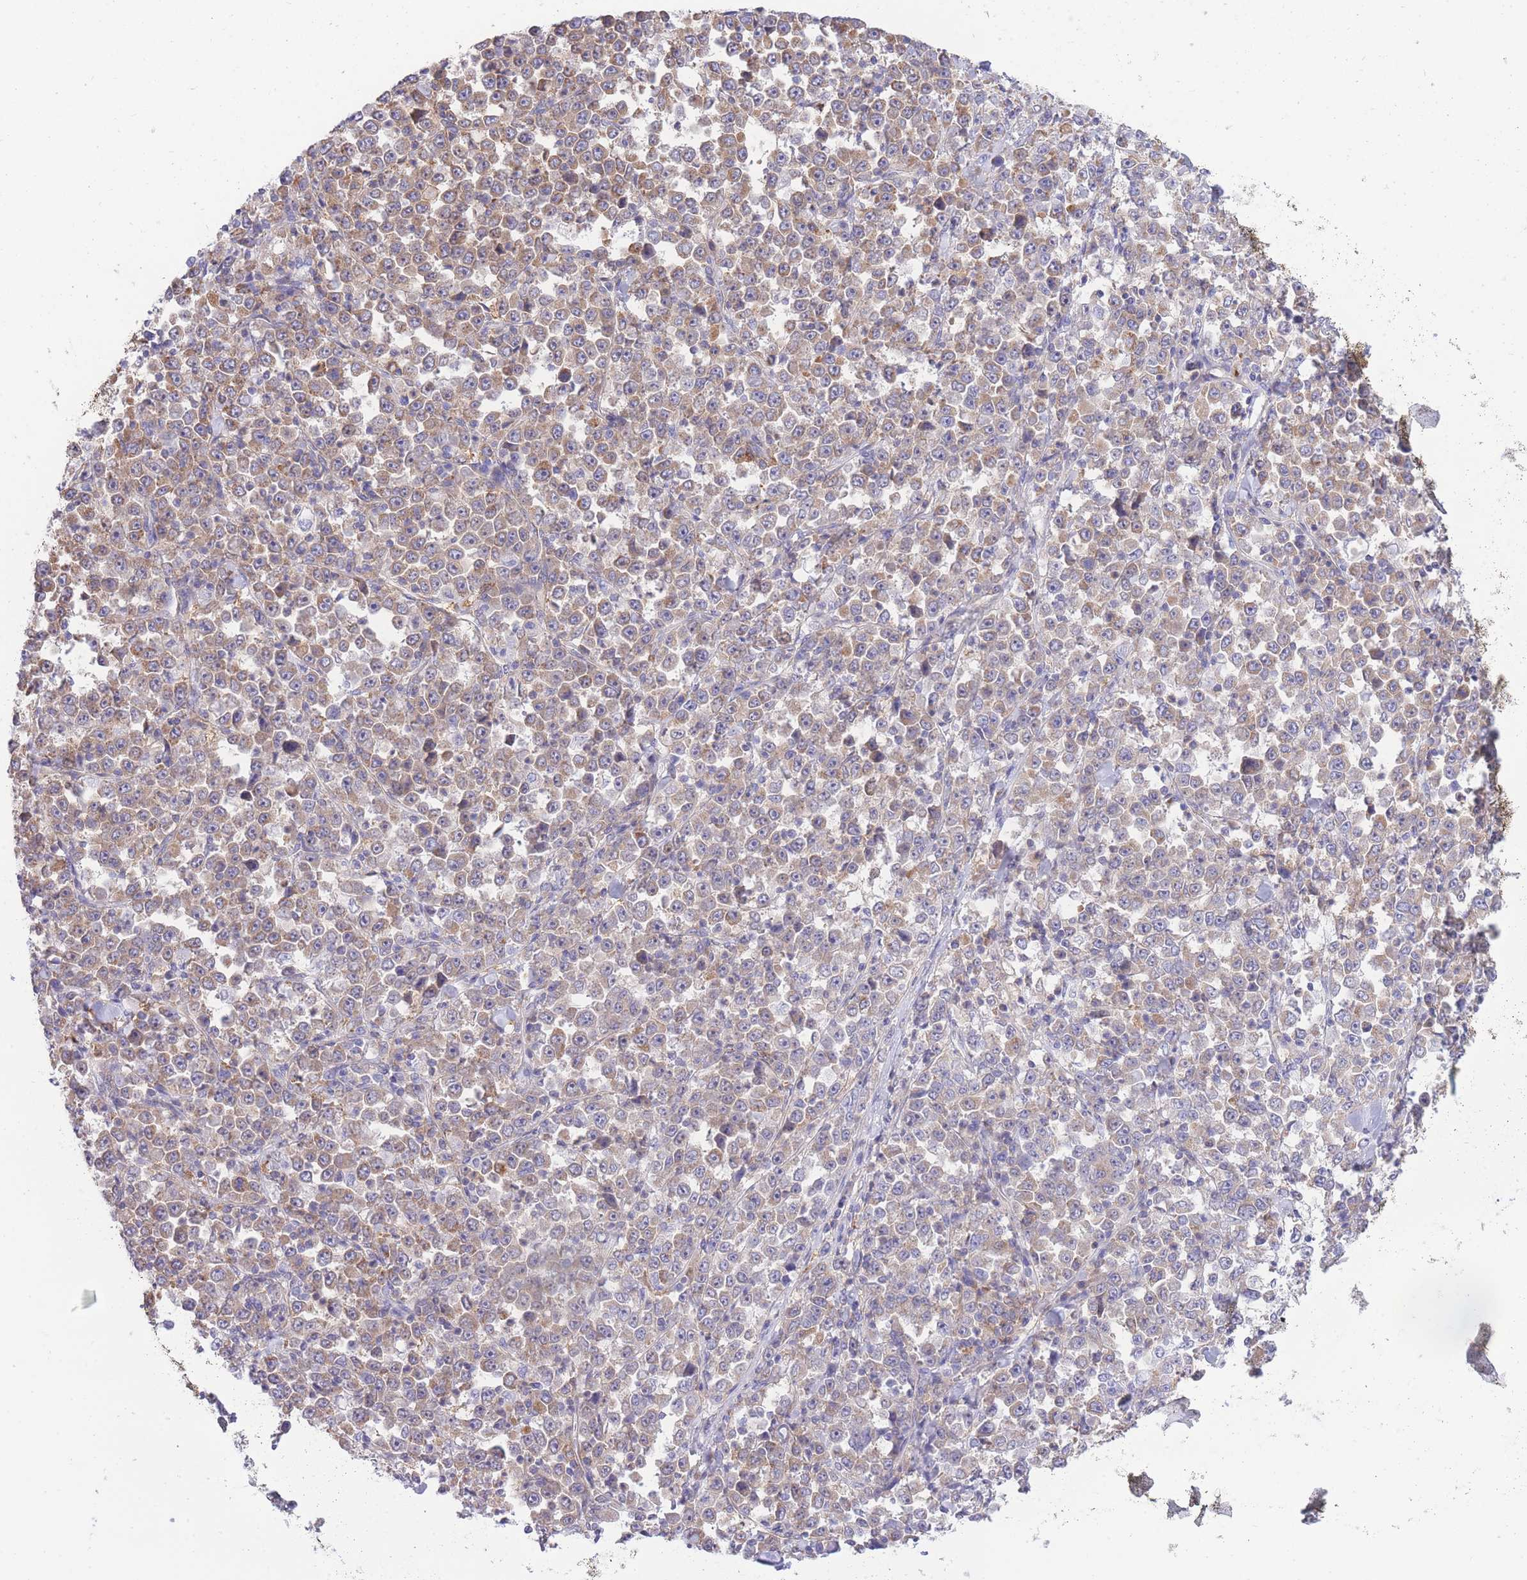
{"staining": {"intensity": "weak", "quantity": ">75%", "location": "cytoplasmic/membranous"}, "tissue": "stomach cancer", "cell_type": "Tumor cells", "image_type": "cancer", "snomed": [{"axis": "morphology", "description": "Normal tissue, NOS"}, {"axis": "morphology", "description": "Adenocarcinoma, NOS"}, {"axis": "topography", "description": "Stomach, upper"}, {"axis": "topography", "description": "Stomach"}], "caption": "This photomicrograph shows IHC staining of stomach cancer (adenocarcinoma), with low weak cytoplasmic/membranous staining in approximately >75% of tumor cells.", "gene": "NAMPT", "patient": {"sex": "male", "age": 59}}